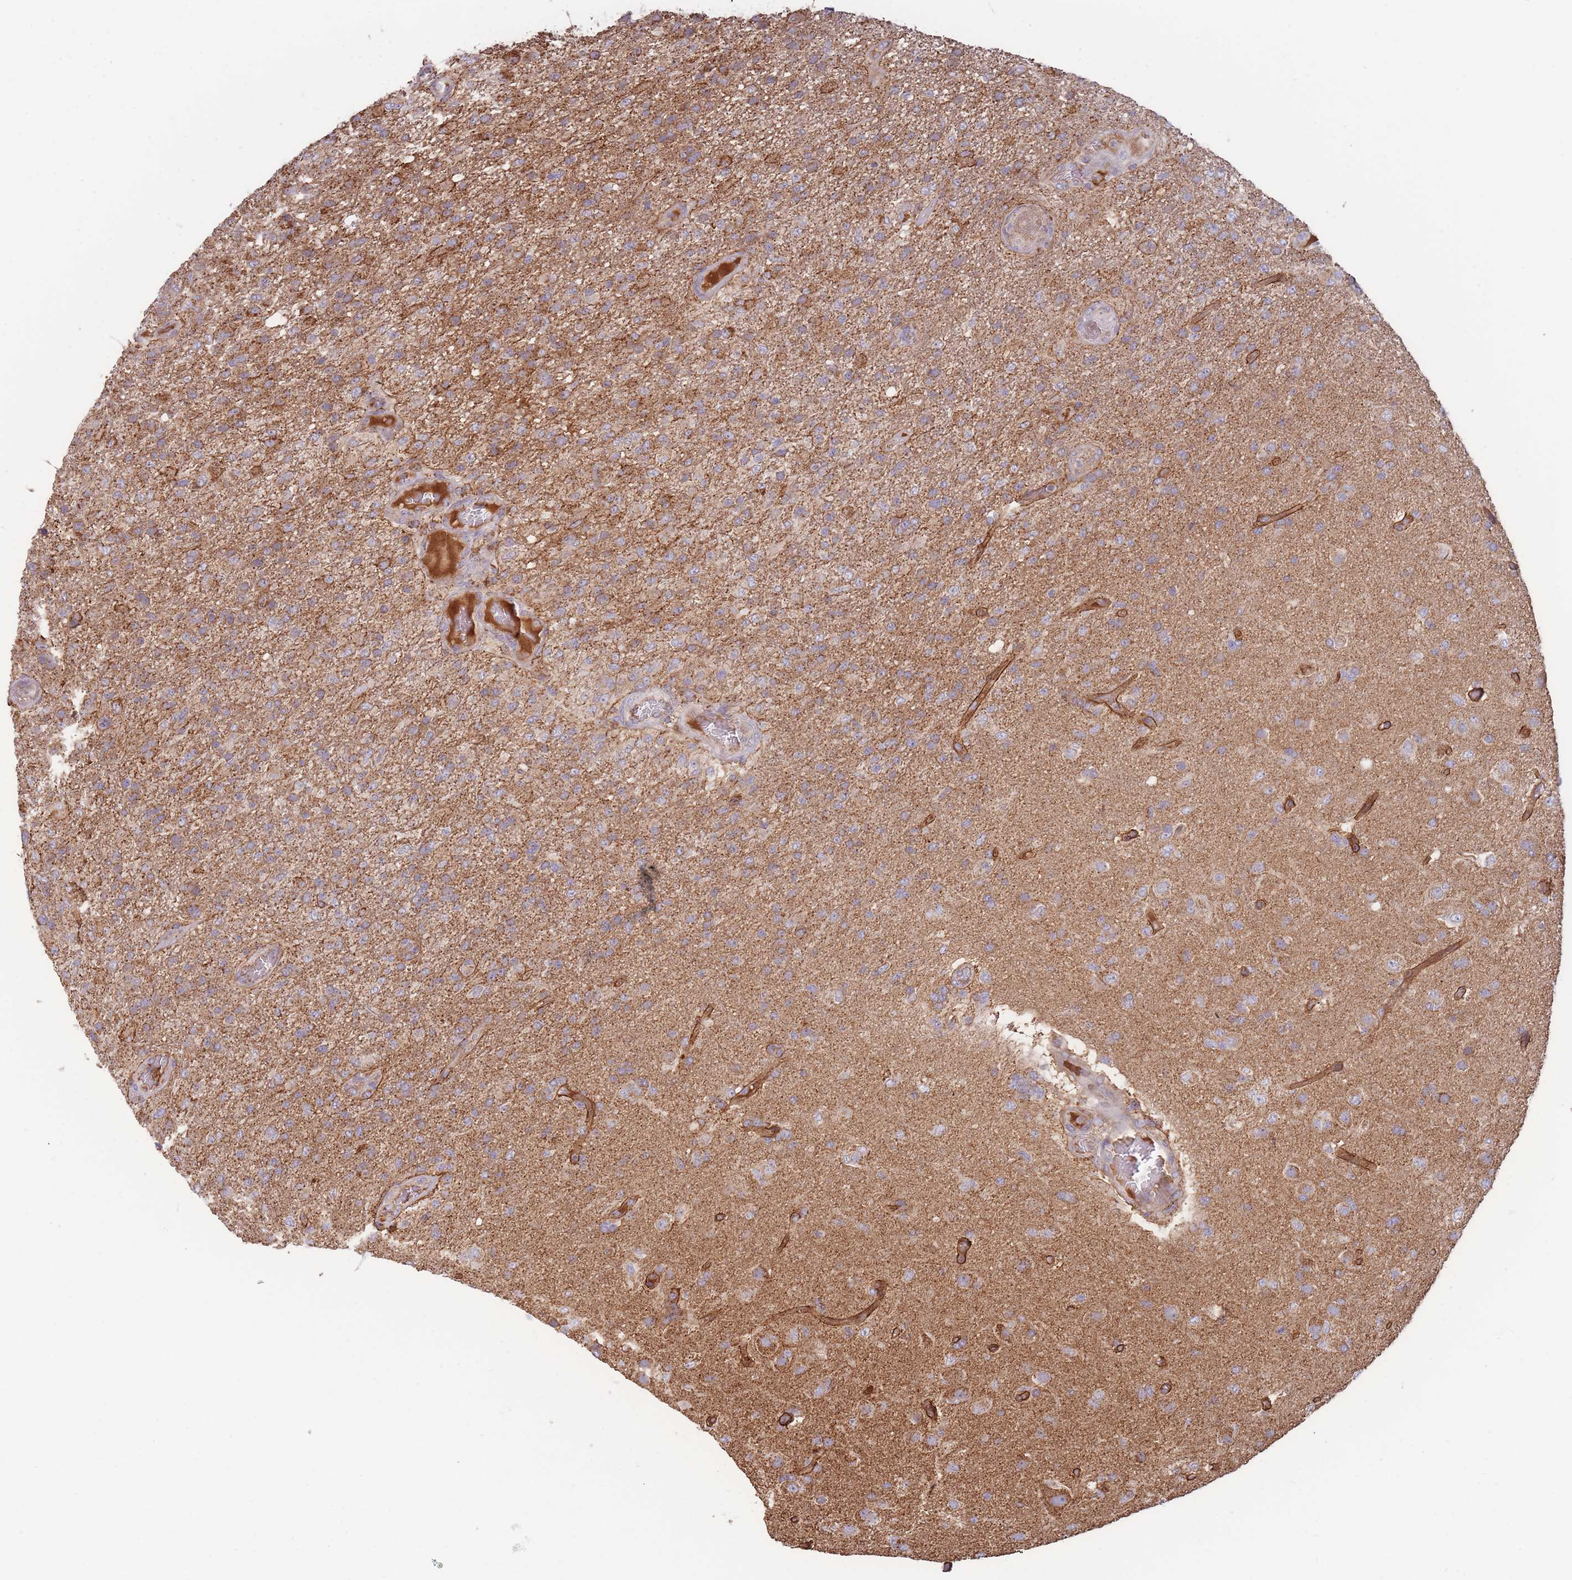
{"staining": {"intensity": "moderate", "quantity": "<25%", "location": "cytoplasmic/membranous"}, "tissue": "glioma", "cell_type": "Tumor cells", "image_type": "cancer", "snomed": [{"axis": "morphology", "description": "Glioma, malignant, High grade"}, {"axis": "topography", "description": "Brain"}], "caption": "Moderate cytoplasmic/membranous protein staining is identified in approximately <25% of tumor cells in glioma.", "gene": "MRPL17", "patient": {"sex": "female", "age": 74}}